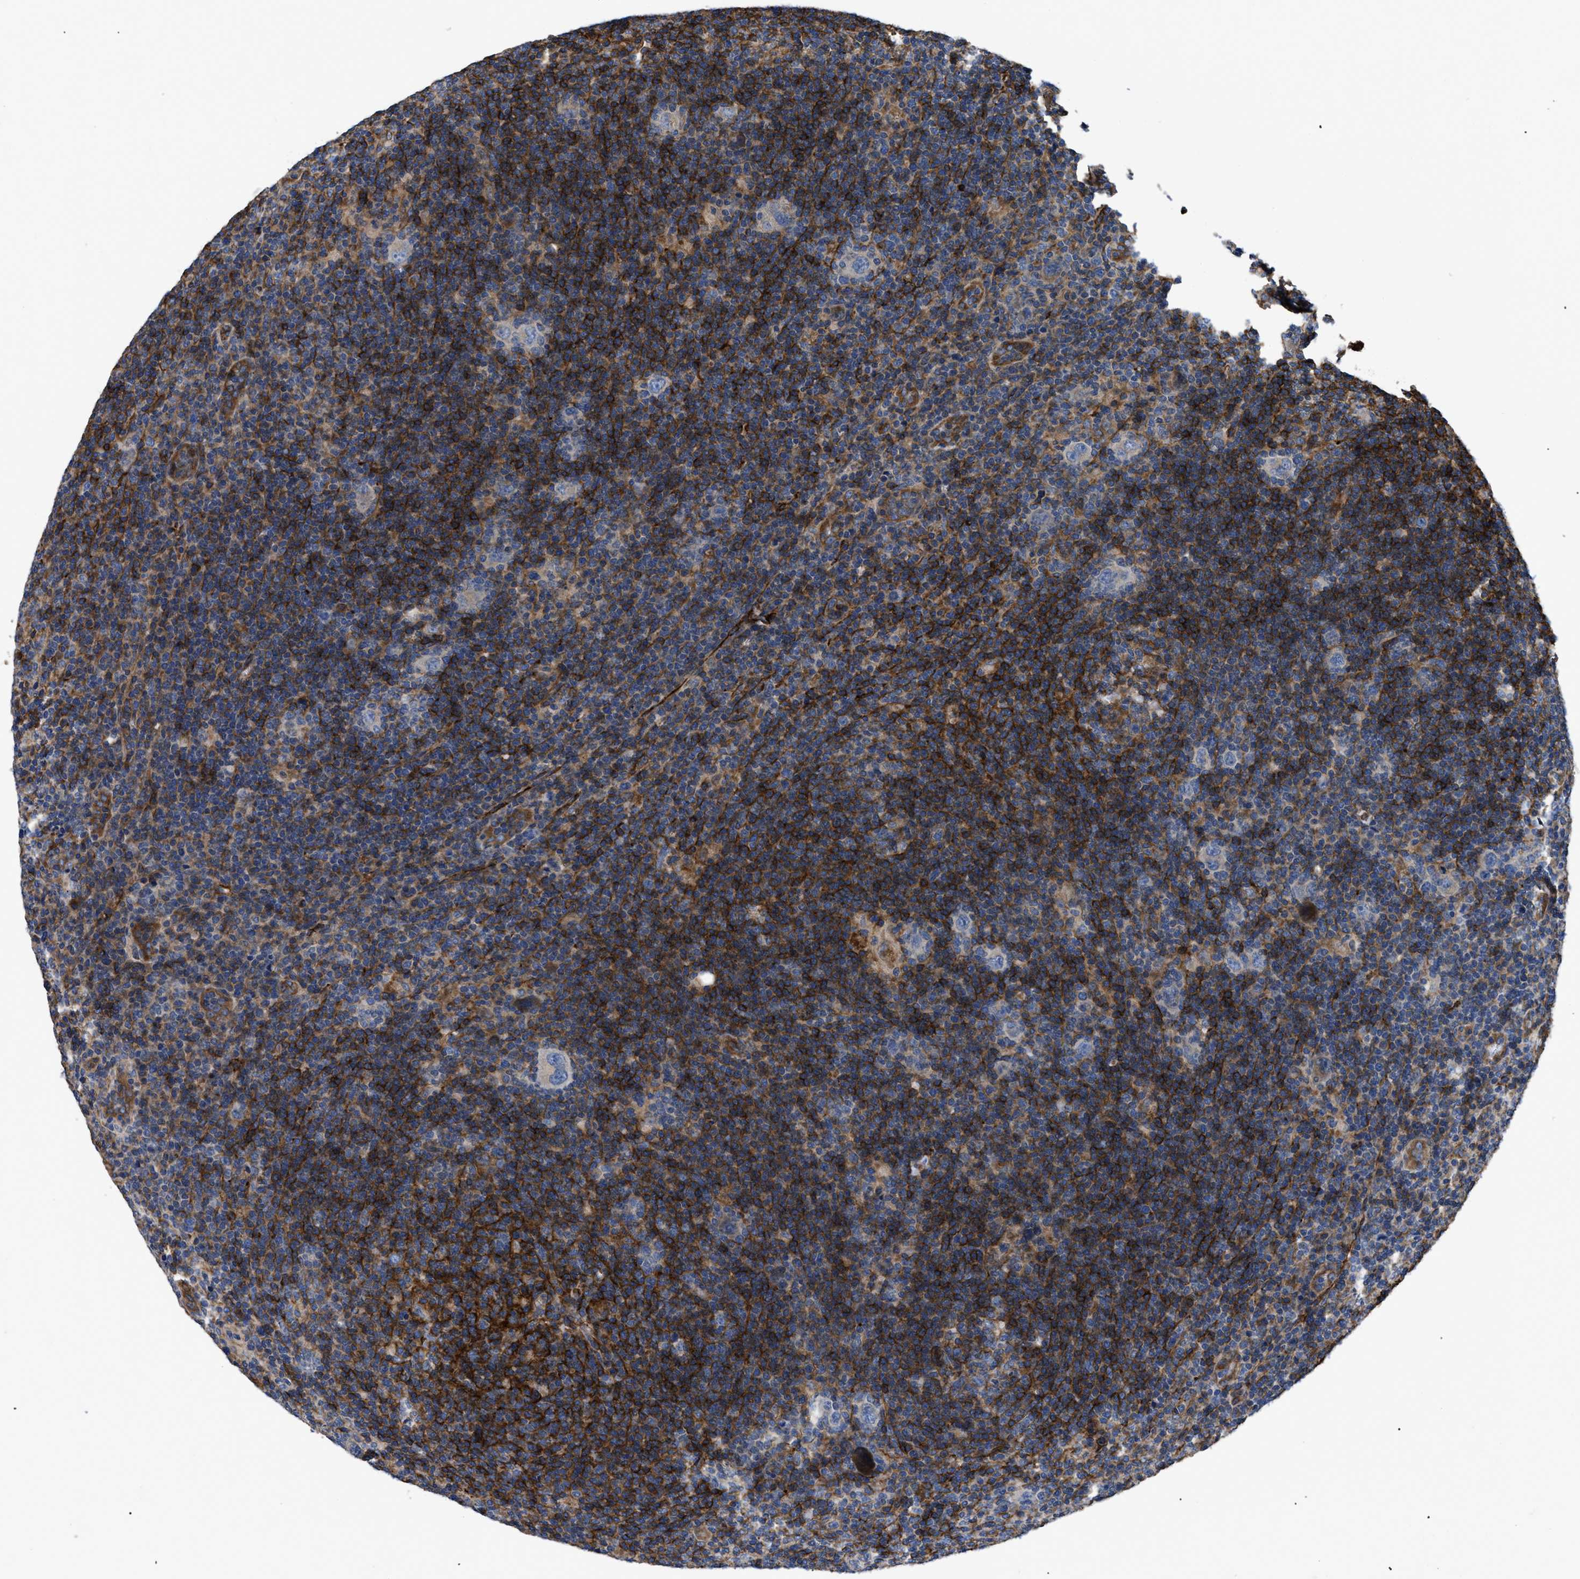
{"staining": {"intensity": "moderate", "quantity": "<25%", "location": "cytoplasmic/membranous"}, "tissue": "lymphoma", "cell_type": "Tumor cells", "image_type": "cancer", "snomed": [{"axis": "morphology", "description": "Hodgkin's disease, NOS"}, {"axis": "topography", "description": "Lymph node"}], "caption": "Immunohistochemical staining of lymphoma shows low levels of moderate cytoplasmic/membranous protein expression in about <25% of tumor cells. (IHC, brightfield microscopy, high magnification).", "gene": "NT5E", "patient": {"sex": "female", "age": 57}}